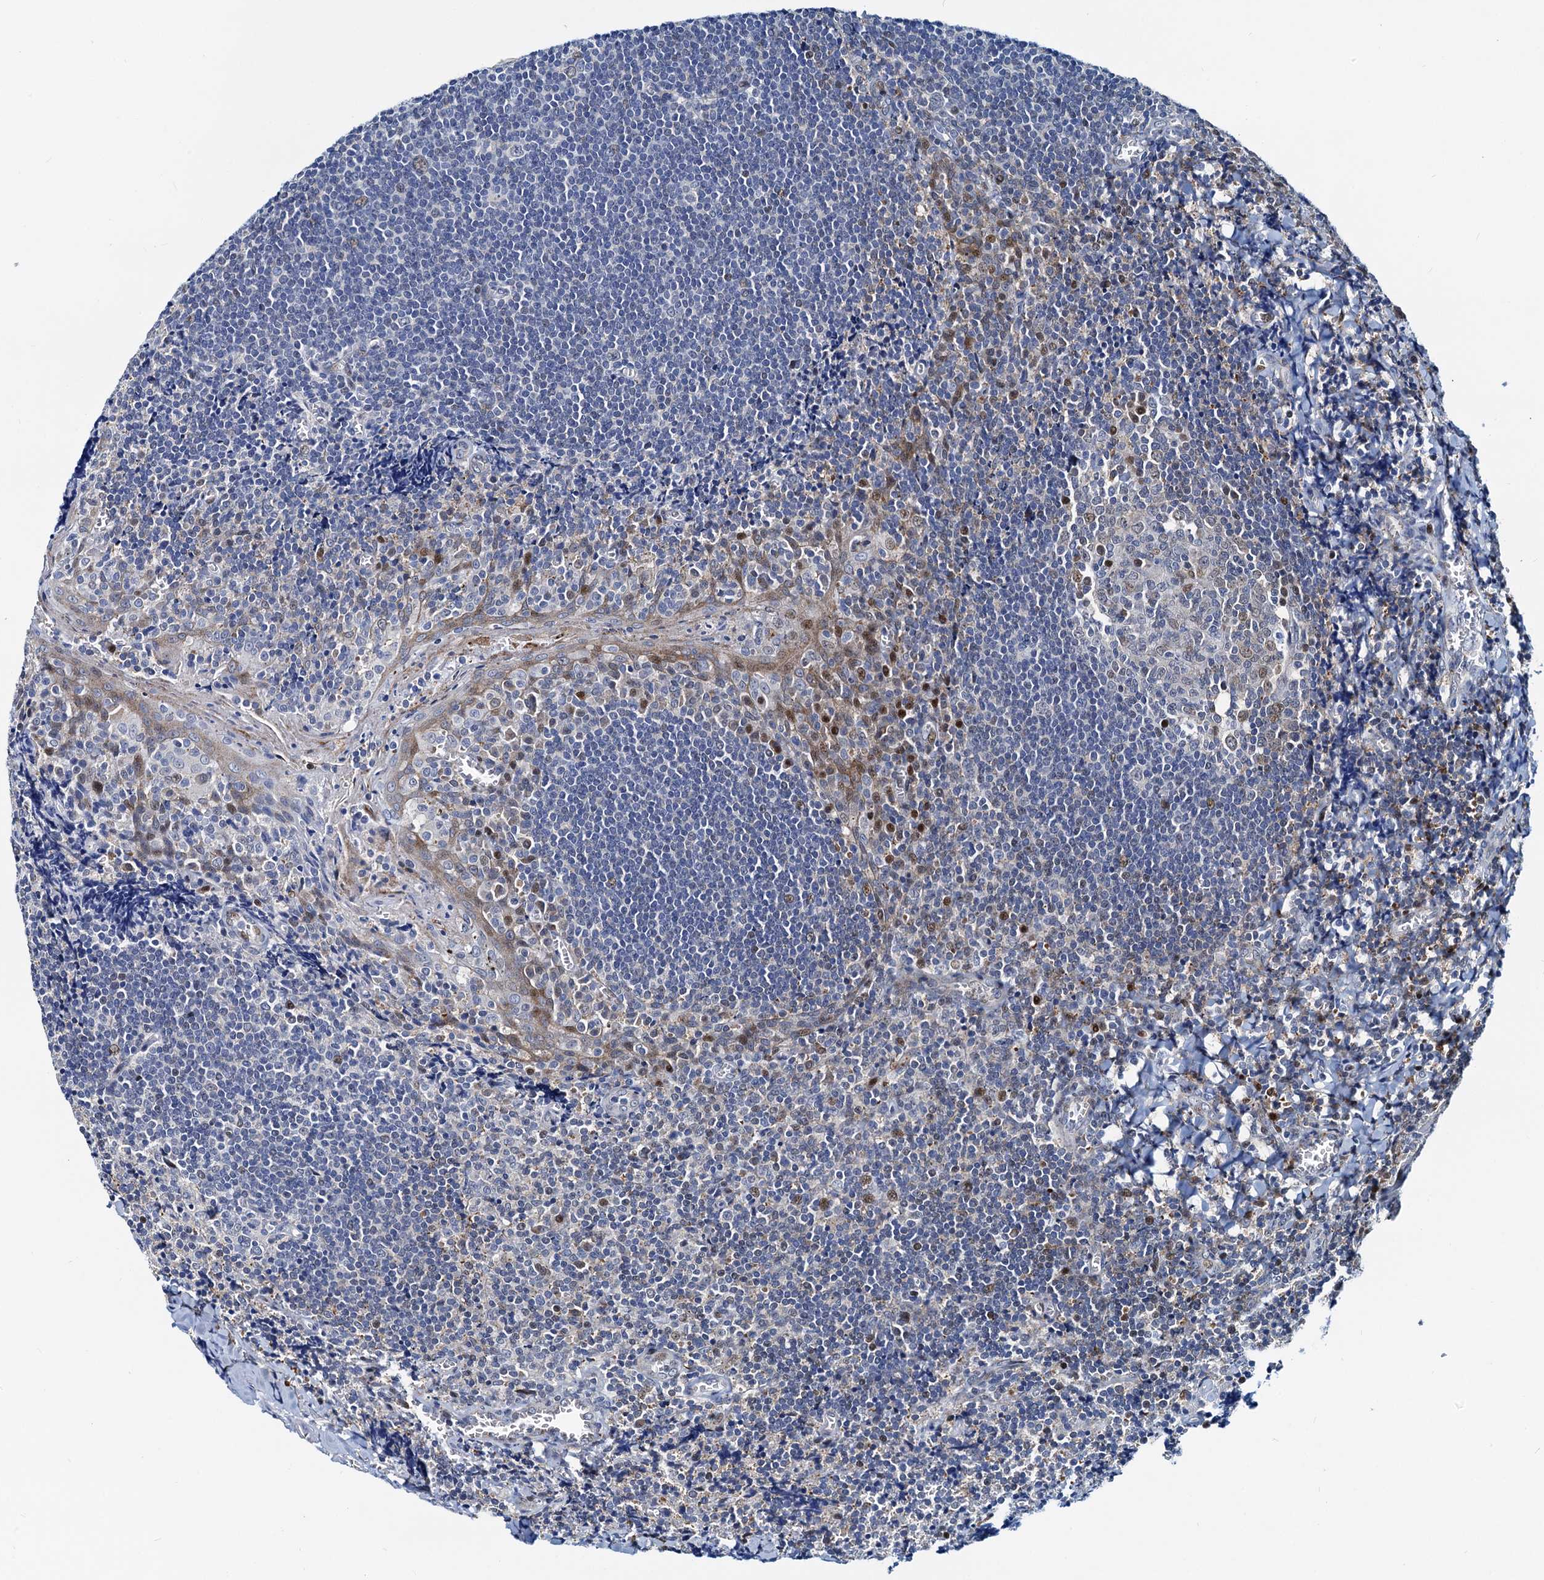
{"staining": {"intensity": "weak", "quantity": "<25%", "location": "nuclear"}, "tissue": "tonsil", "cell_type": "Germinal center cells", "image_type": "normal", "snomed": [{"axis": "morphology", "description": "Normal tissue, NOS"}, {"axis": "topography", "description": "Tonsil"}], "caption": "DAB (3,3'-diaminobenzidine) immunohistochemical staining of normal tonsil reveals no significant positivity in germinal center cells. The staining is performed using DAB (3,3'-diaminobenzidine) brown chromogen with nuclei counter-stained in using hematoxylin.", "gene": "PTGES3", "patient": {"sex": "male", "age": 27}}